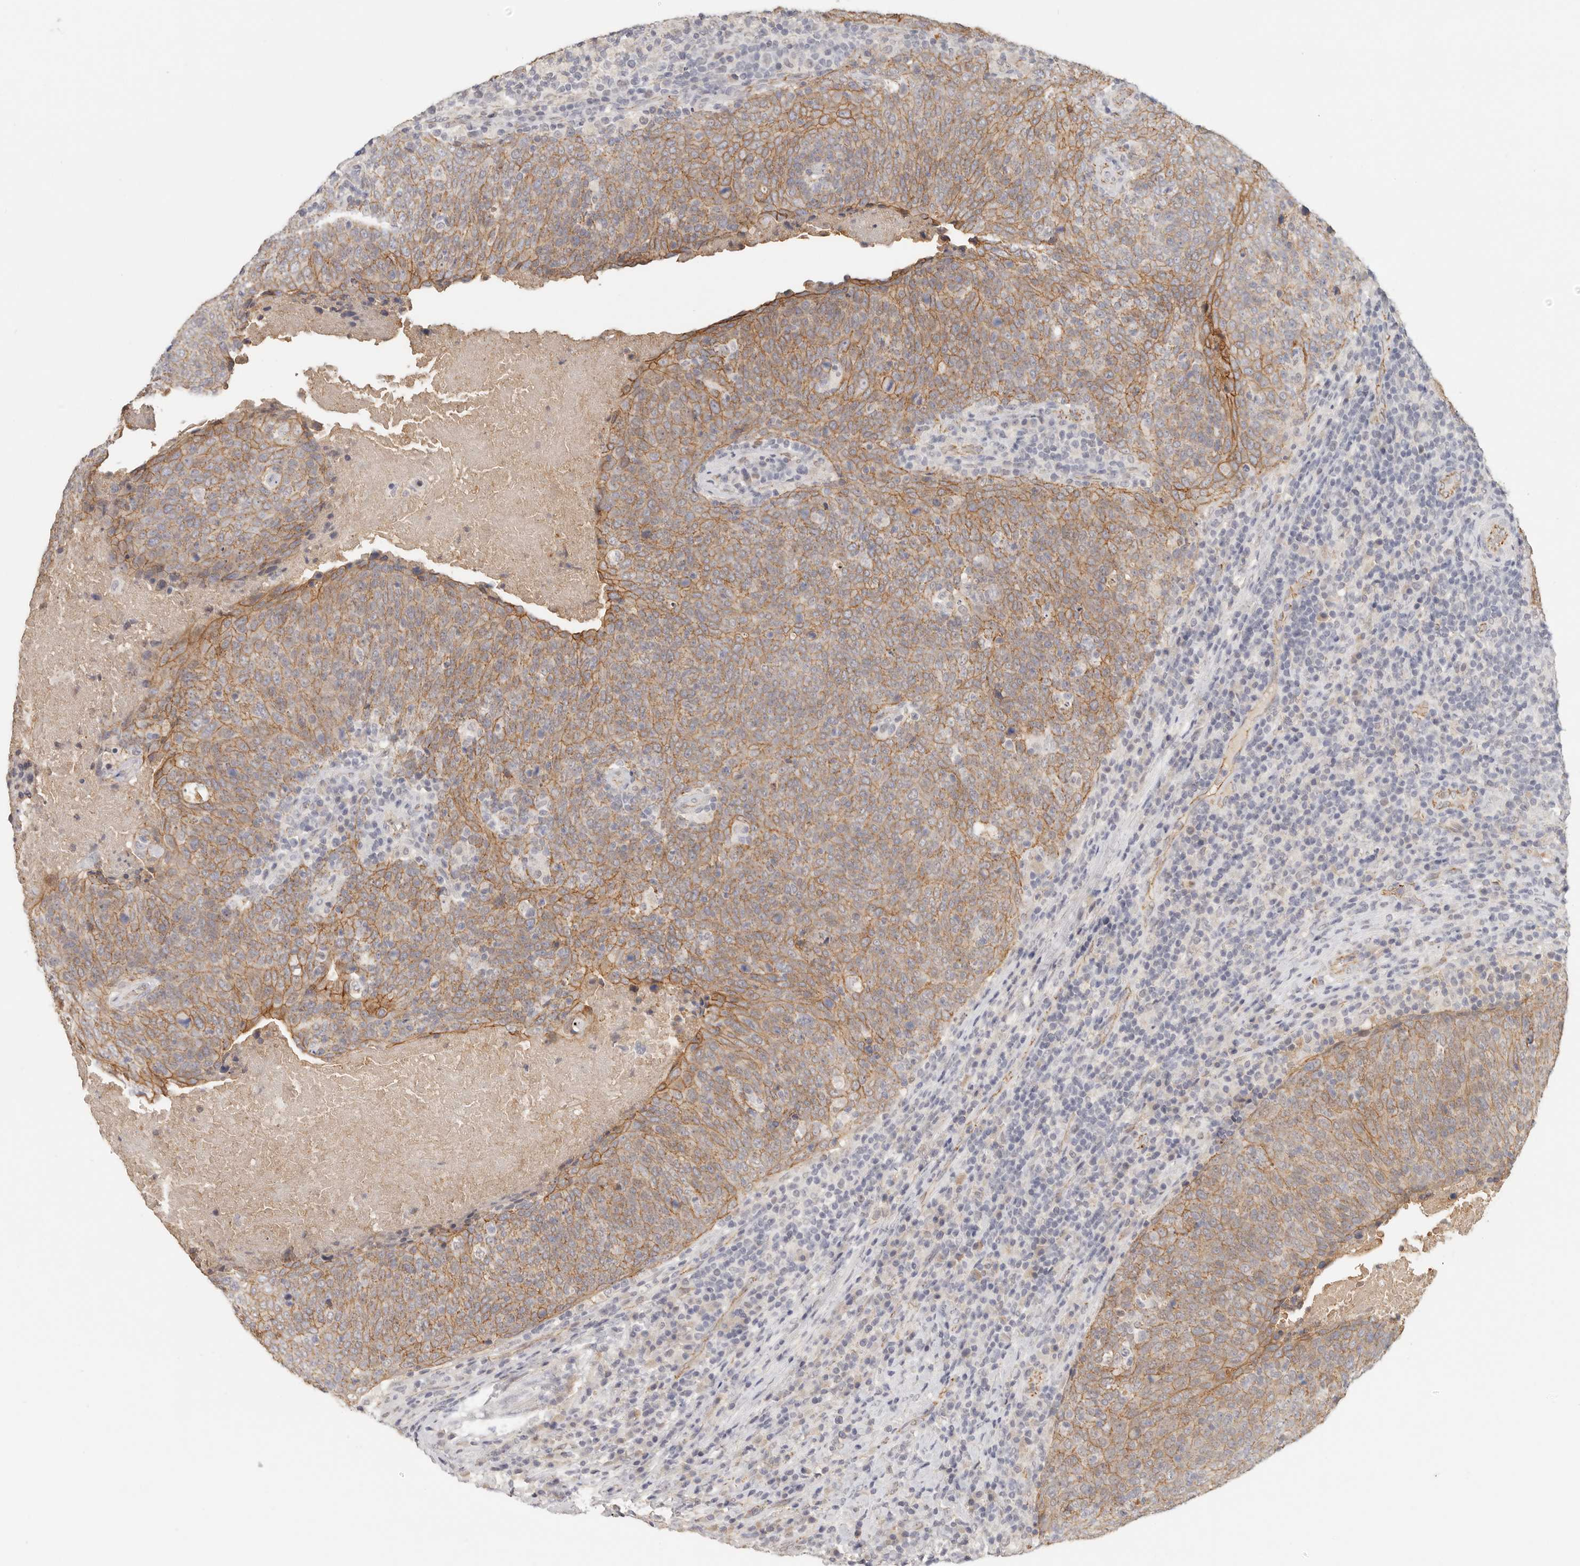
{"staining": {"intensity": "moderate", "quantity": ">75%", "location": "cytoplasmic/membranous"}, "tissue": "head and neck cancer", "cell_type": "Tumor cells", "image_type": "cancer", "snomed": [{"axis": "morphology", "description": "Squamous cell carcinoma, NOS"}, {"axis": "morphology", "description": "Squamous cell carcinoma, metastatic, NOS"}, {"axis": "topography", "description": "Lymph node"}, {"axis": "topography", "description": "Head-Neck"}], "caption": "Head and neck squamous cell carcinoma was stained to show a protein in brown. There is medium levels of moderate cytoplasmic/membranous expression in about >75% of tumor cells.", "gene": "ANXA9", "patient": {"sex": "male", "age": 62}}